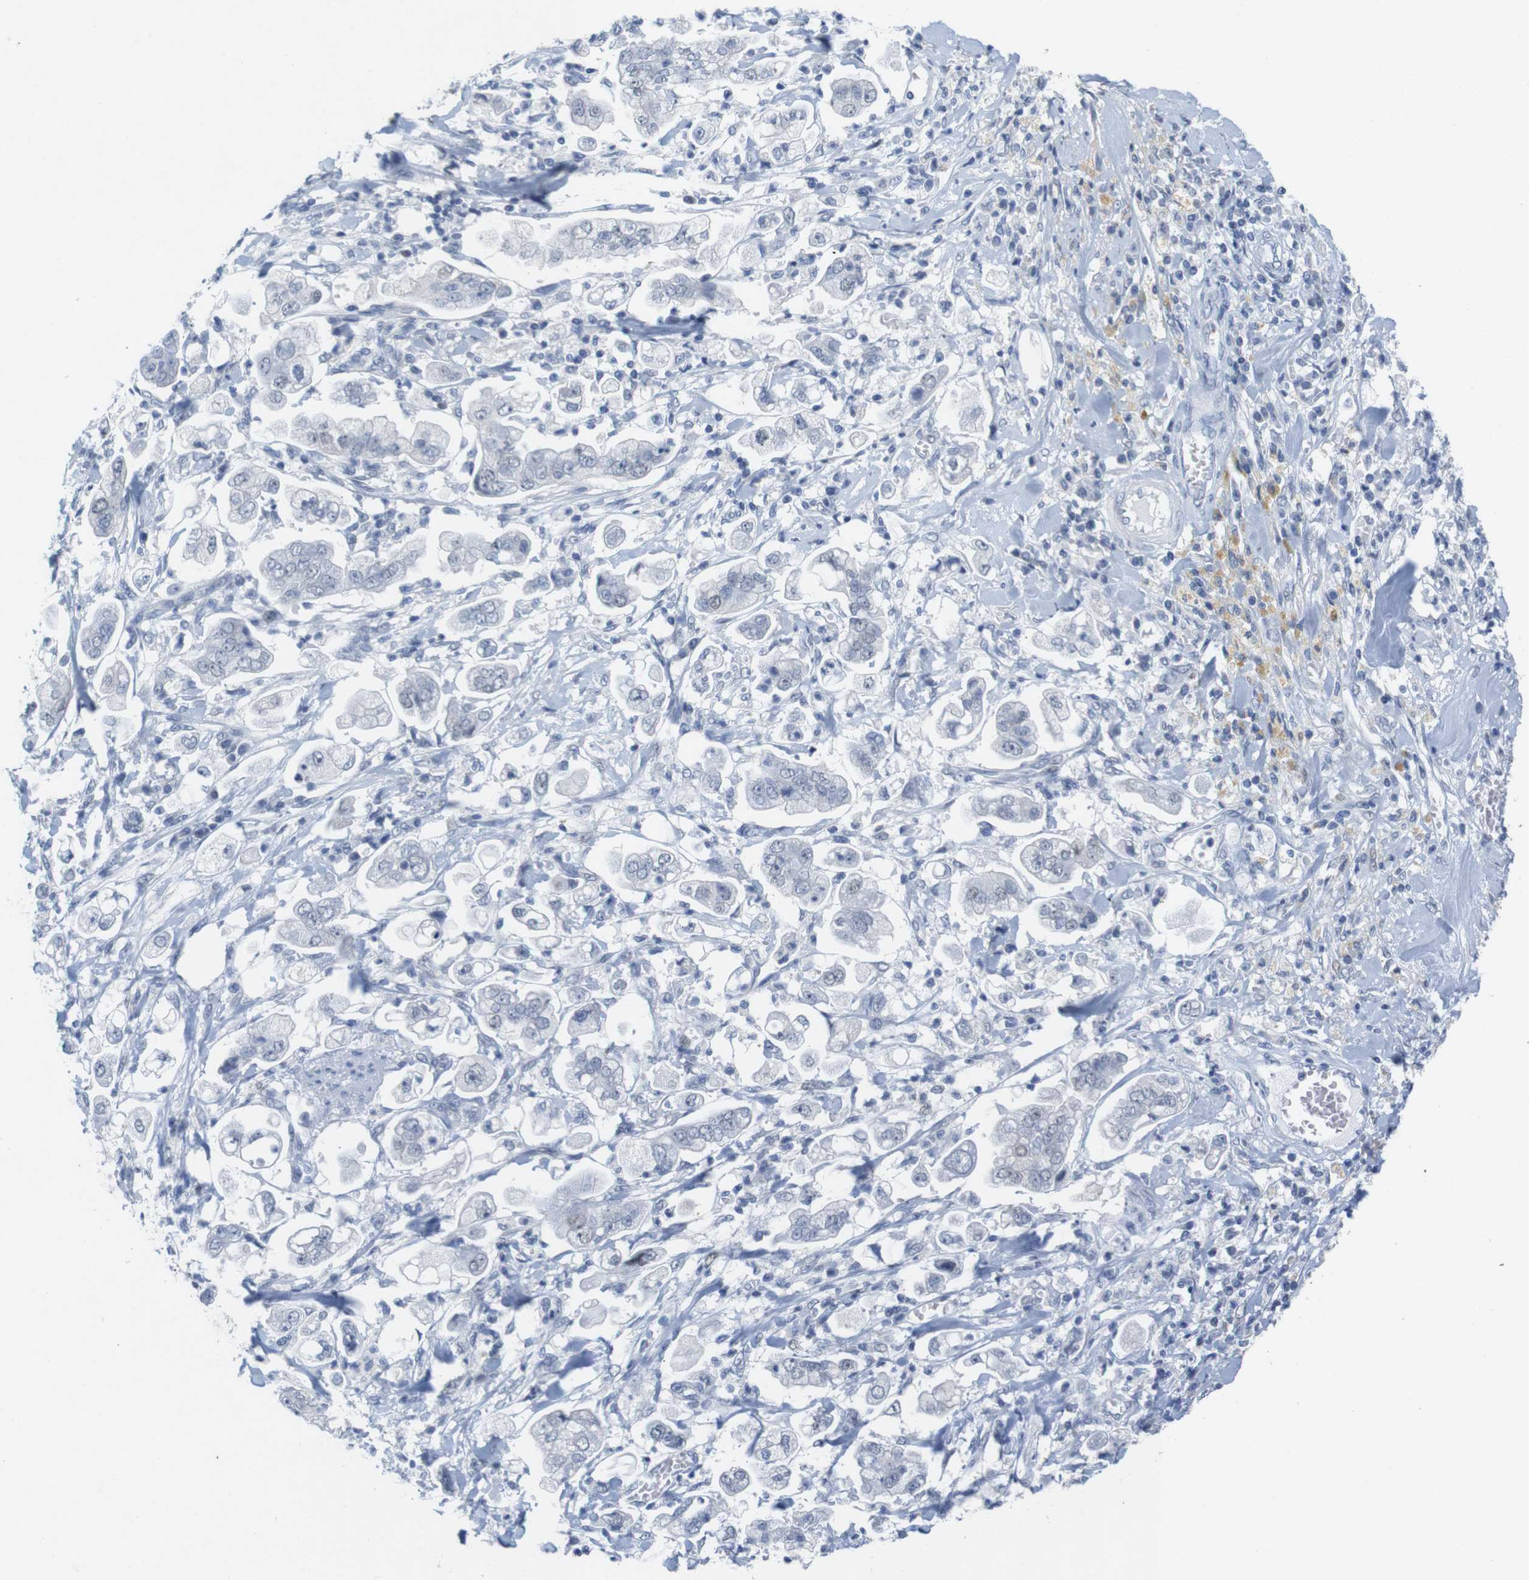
{"staining": {"intensity": "negative", "quantity": "none", "location": "none"}, "tissue": "stomach cancer", "cell_type": "Tumor cells", "image_type": "cancer", "snomed": [{"axis": "morphology", "description": "Adenocarcinoma, NOS"}, {"axis": "topography", "description": "Stomach"}], "caption": "Tumor cells are negative for protein expression in human stomach adenocarcinoma. Brightfield microscopy of immunohistochemistry (IHC) stained with DAB (brown) and hematoxylin (blue), captured at high magnification.", "gene": "CDK2", "patient": {"sex": "male", "age": 62}}